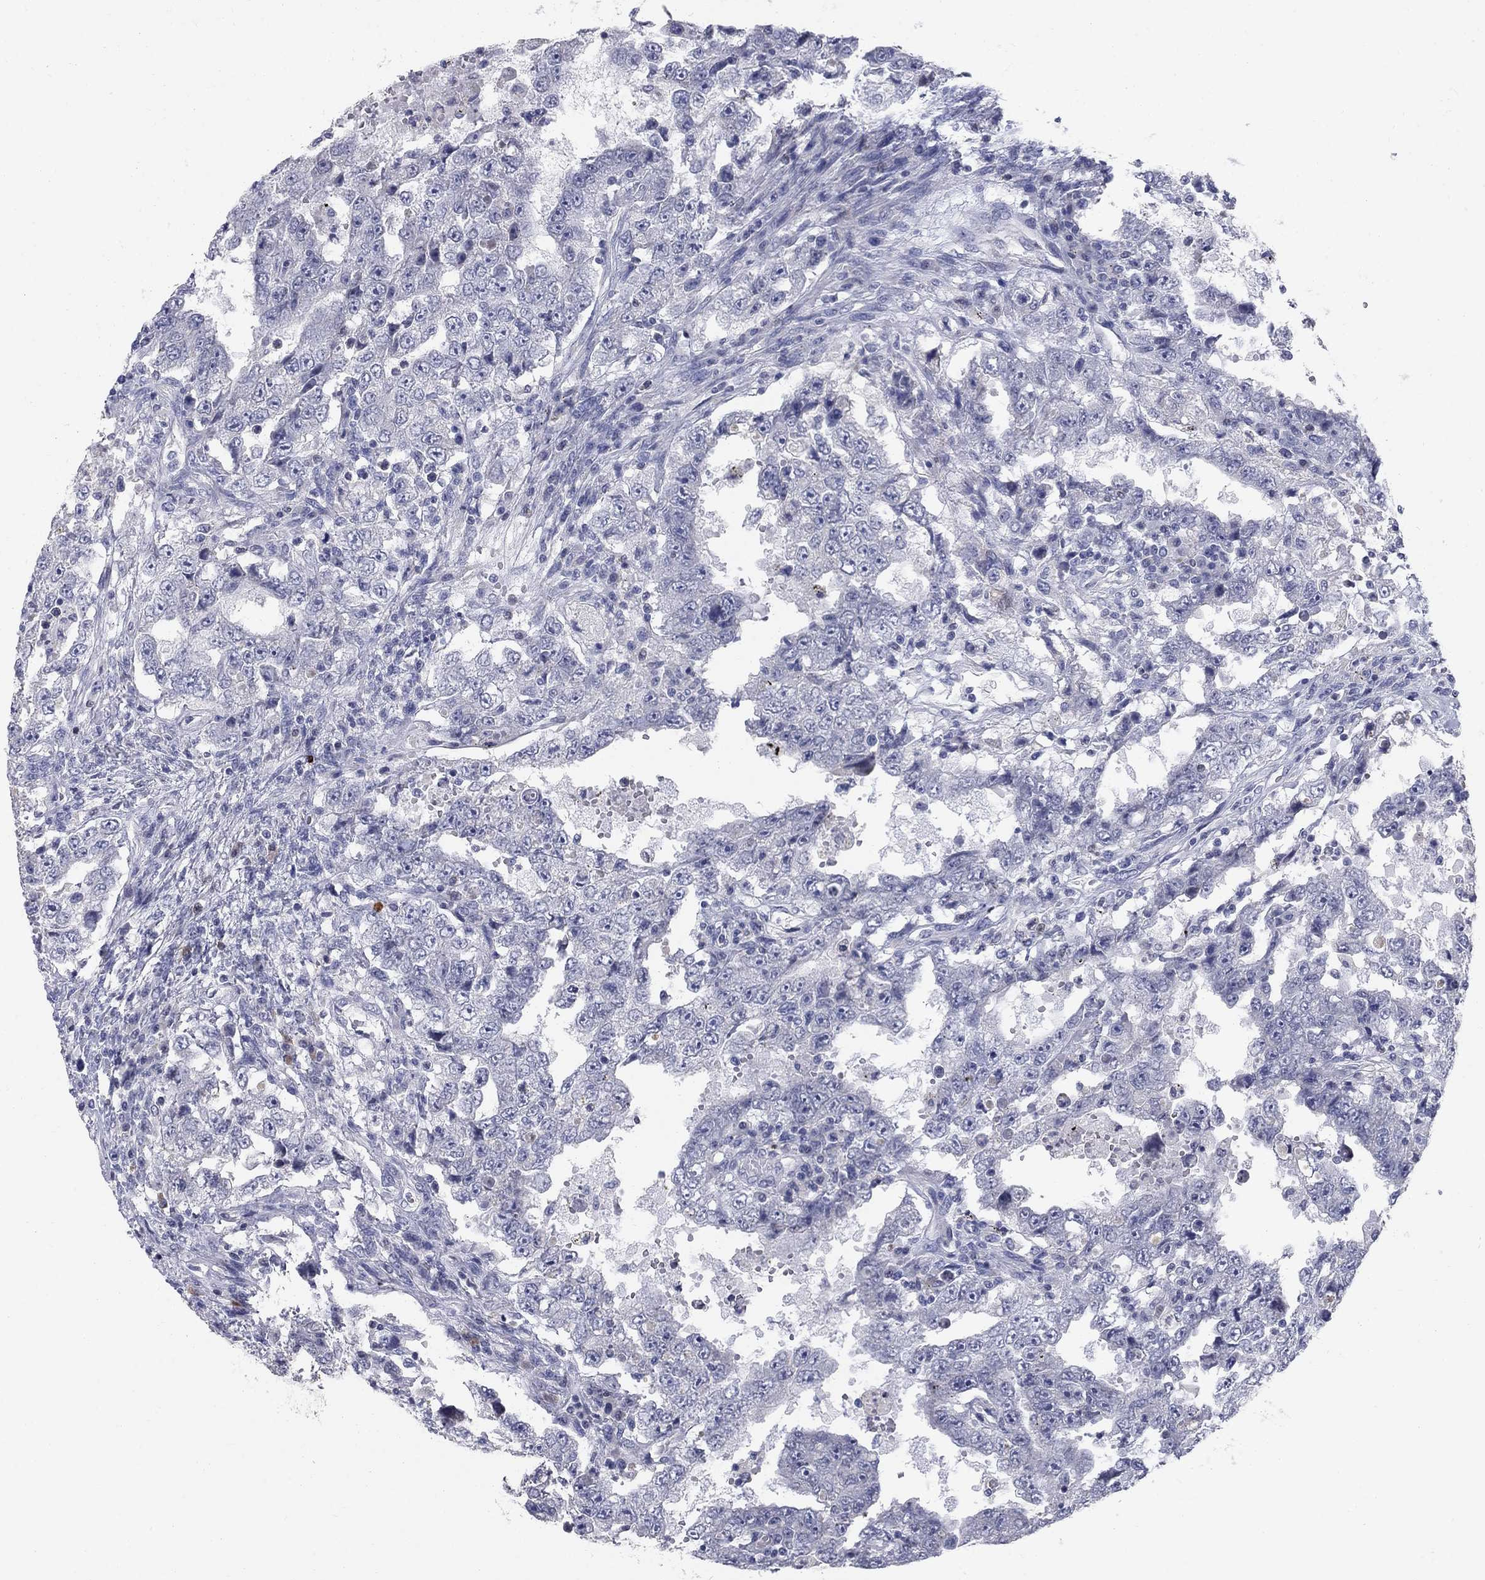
{"staining": {"intensity": "negative", "quantity": "none", "location": "none"}, "tissue": "testis cancer", "cell_type": "Tumor cells", "image_type": "cancer", "snomed": [{"axis": "morphology", "description": "Carcinoma, Embryonal, NOS"}, {"axis": "topography", "description": "Testis"}], "caption": "High magnification brightfield microscopy of testis cancer stained with DAB (3,3'-diaminobenzidine) (brown) and counterstained with hematoxylin (blue): tumor cells show no significant positivity.", "gene": "NTRK2", "patient": {"sex": "male", "age": 26}}